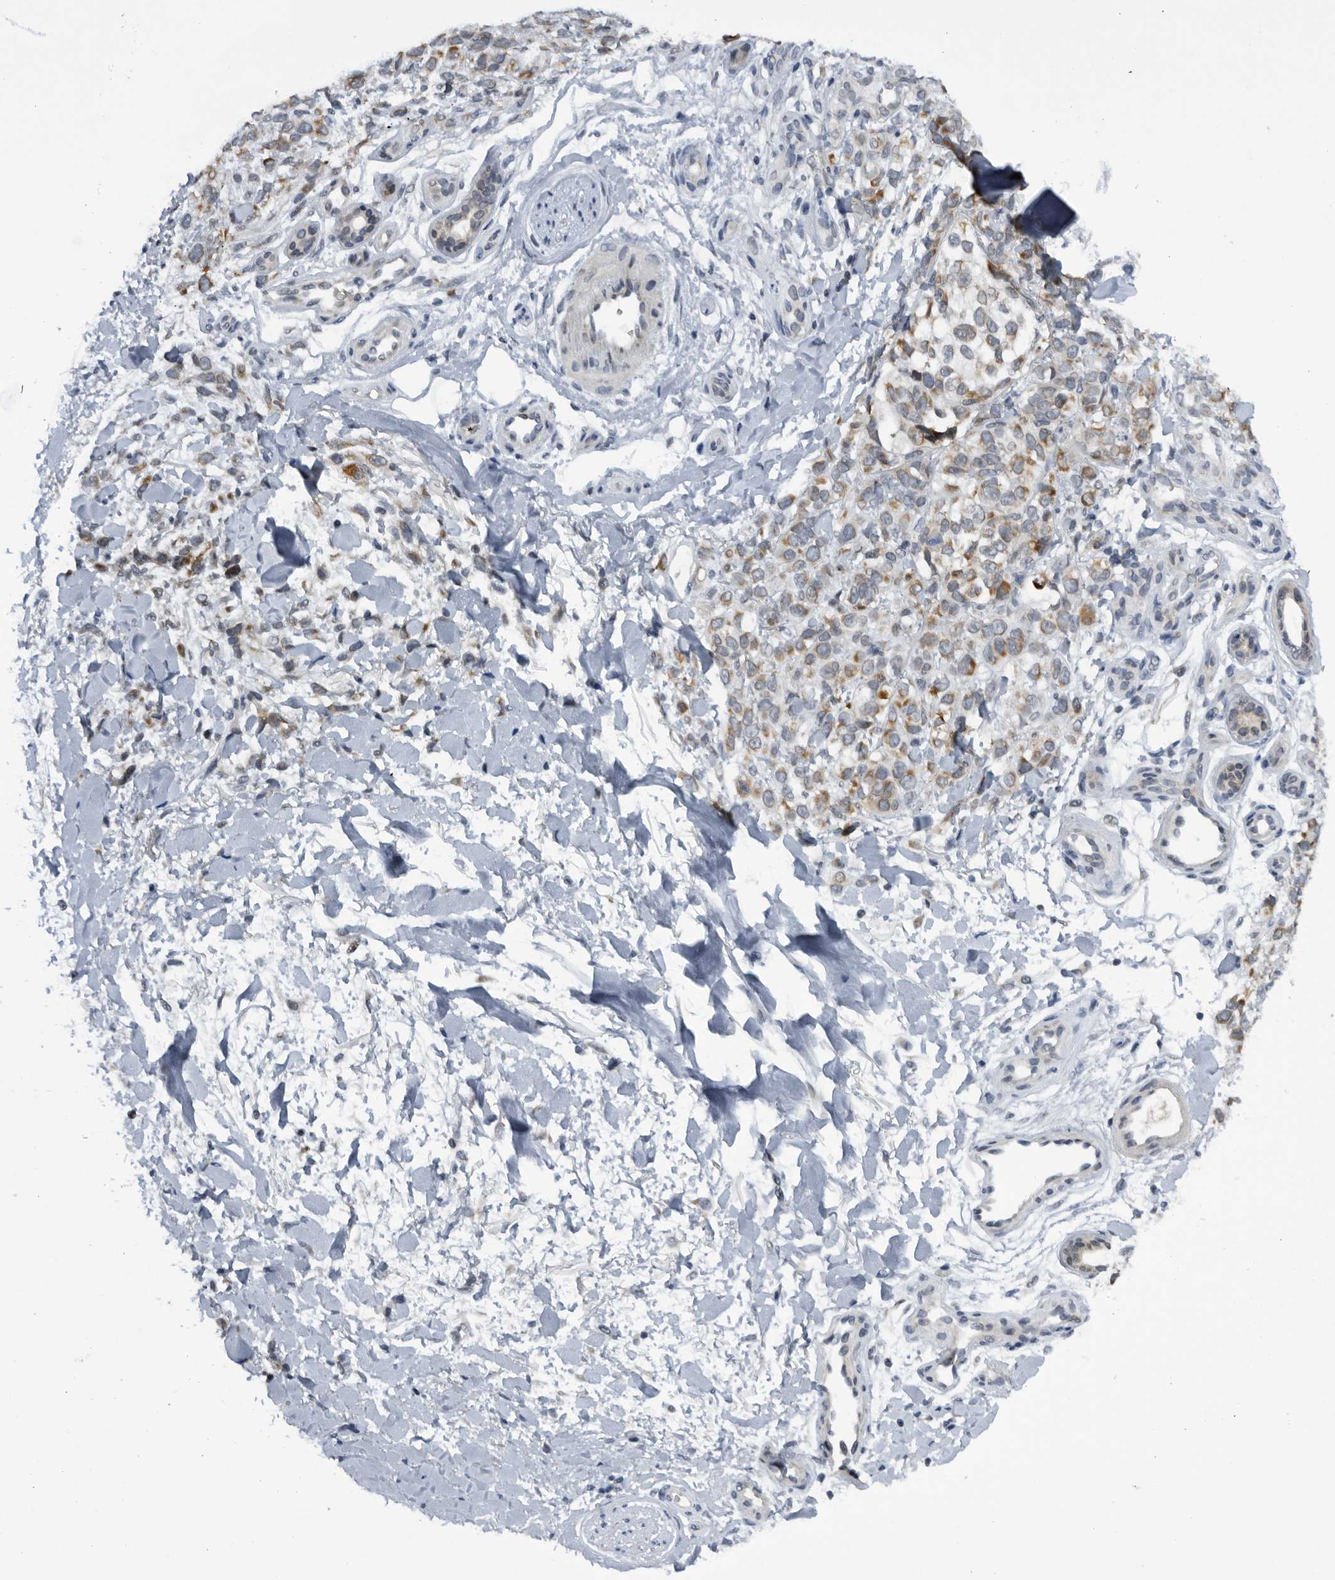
{"staining": {"intensity": "weak", "quantity": "25%-75%", "location": "cytoplasmic/membranous"}, "tissue": "melanoma", "cell_type": "Tumor cells", "image_type": "cancer", "snomed": [{"axis": "morphology", "description": "Malignant melanoma, Metastatic site"}, {"axis": "topography", "description": "Skin"}], "caption": "DAB immunohistochemical staining of melanoma reveals weak cytoplasmic/membranous protein expression in approximately 25%-75% of tumor cells.", "gene": "SLC25A22", "patient": {"sex": "female", "age": 72}}